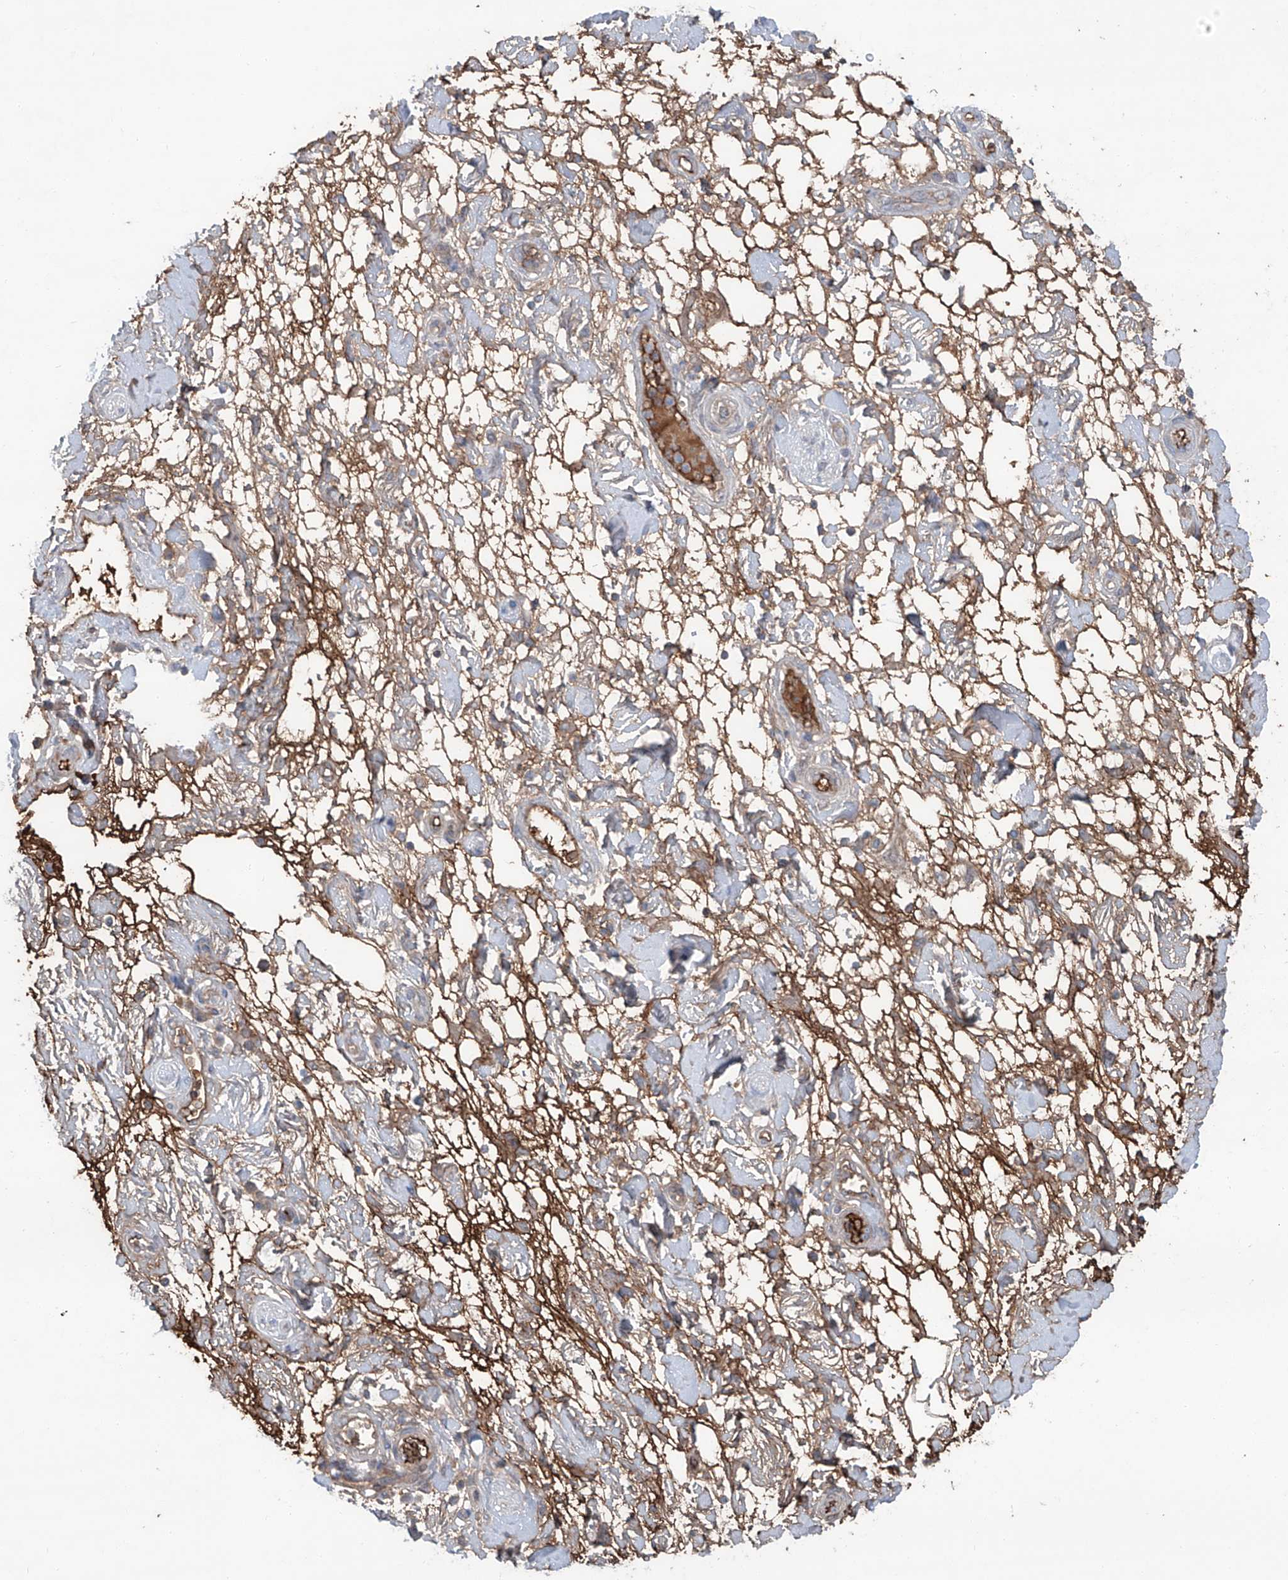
{"staining": {"intensity": "weak", "quantity": "<25%", "location": "cytoplasmic/membranous,nuclear"}, "tissue": "pancreatic cancer", "cell_type": "Tumor cells", "image_type": "cancer", "snomed": [{"axis": "morphology", "description": "Adenocarcinoma, NOS"}, {"axis": "topography", "description": "Pancreas"}], "caption": "DAB immunohistochemical staining of adenocarcinoma (pancreatic) displays no significant expression in tumor cells.", "gene": "SIX4", "patient": {"sex": "female", "age": 78}}